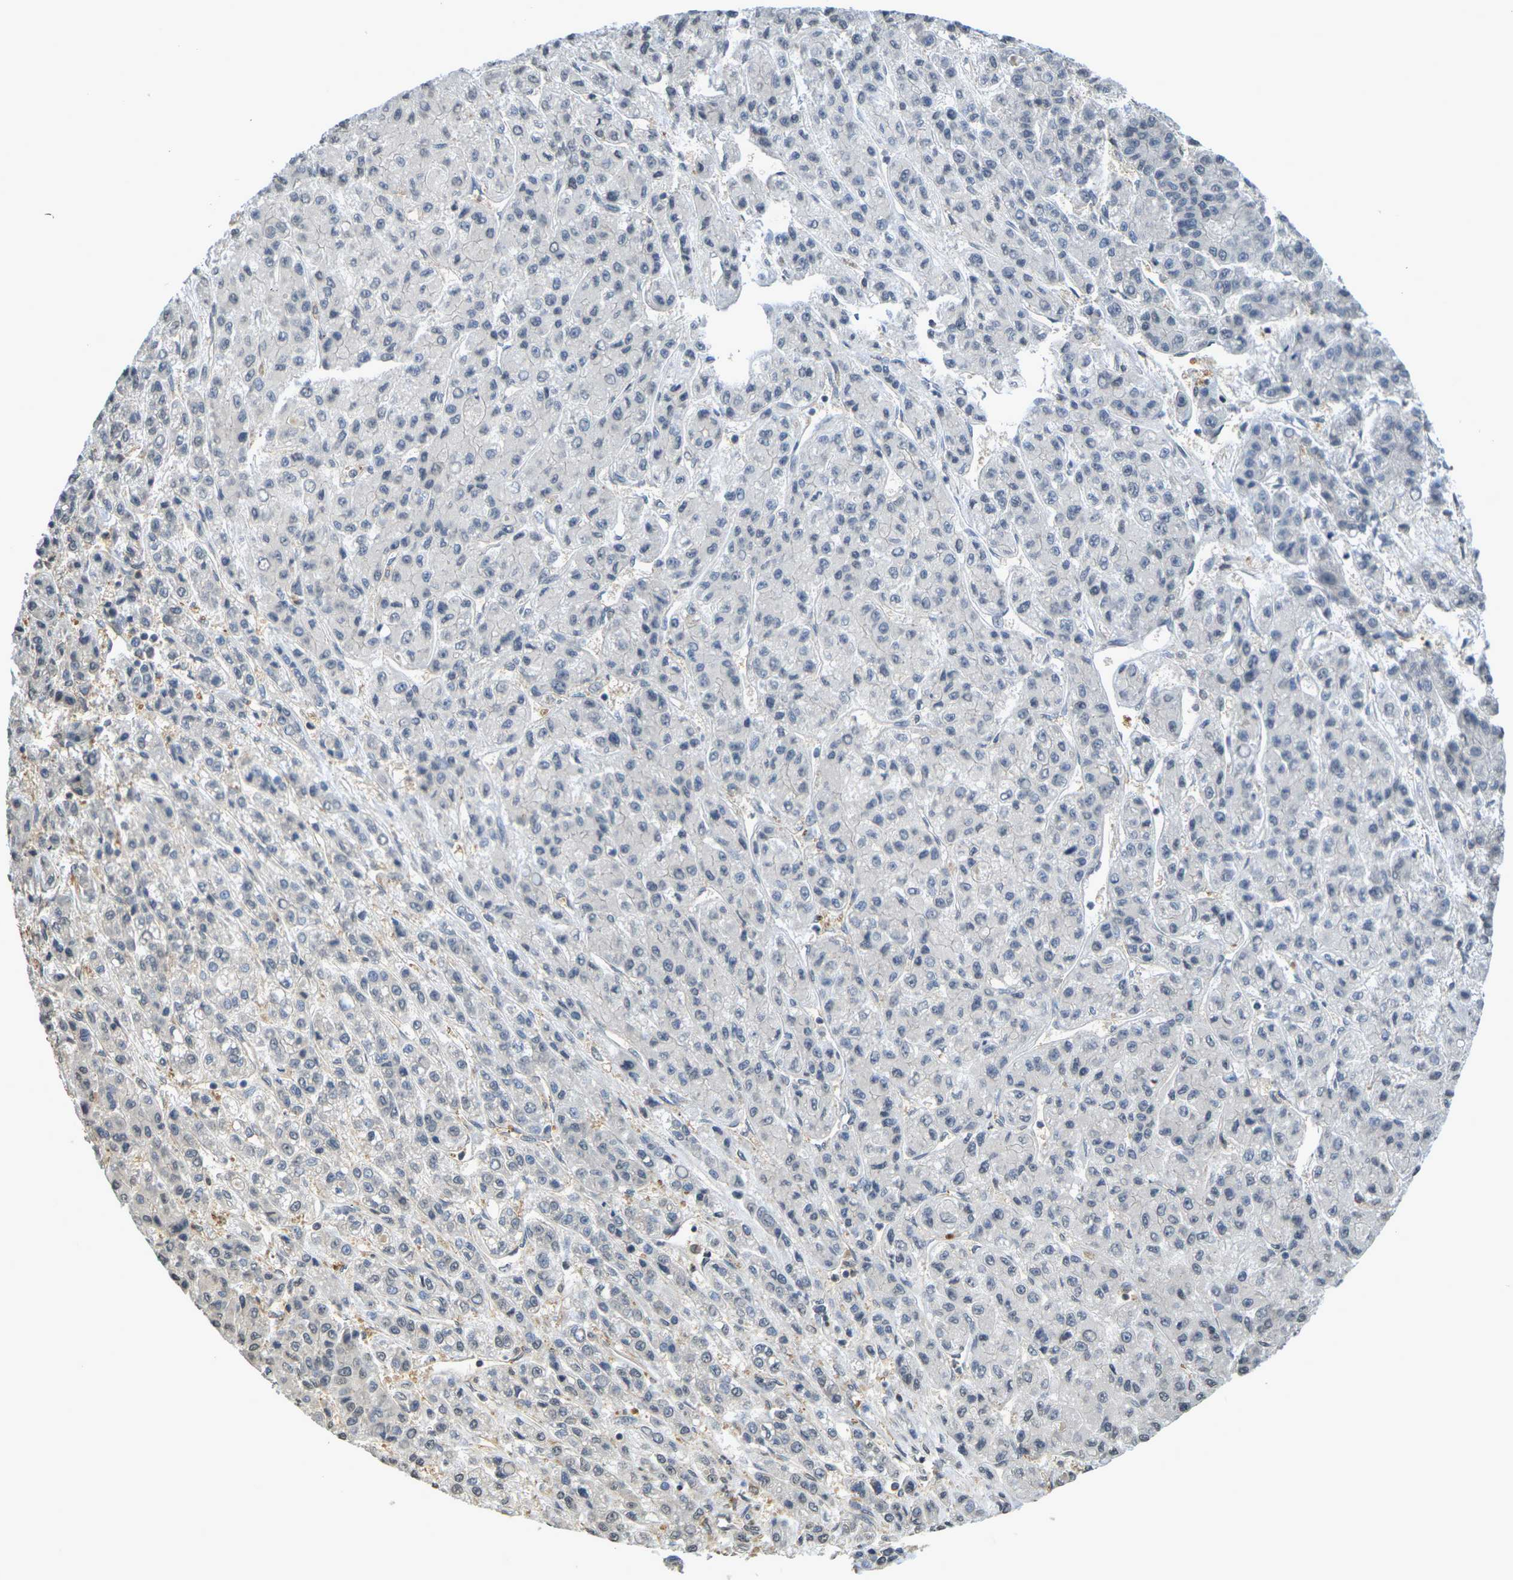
{"staining": {"intensity": "negative", "quantity": "none", "location": "none"}, "tissue": "liver cancer", "cell_type": "Tumor cells", "image_type": "cancer", "snomed": [{"axis": "morphology", "description": "Carcinoma, Hepatocellular, NOS"}, {"axis": "topography", "description": "Liver"}], "caption": "Human hepatocellular carcinoma (liver) stained for a protein using immunohistochemistry (IHC) demonstrates no staining in tumor cells.", "gene": "CAST", "patient": {"sex": "male", "age": 70}}